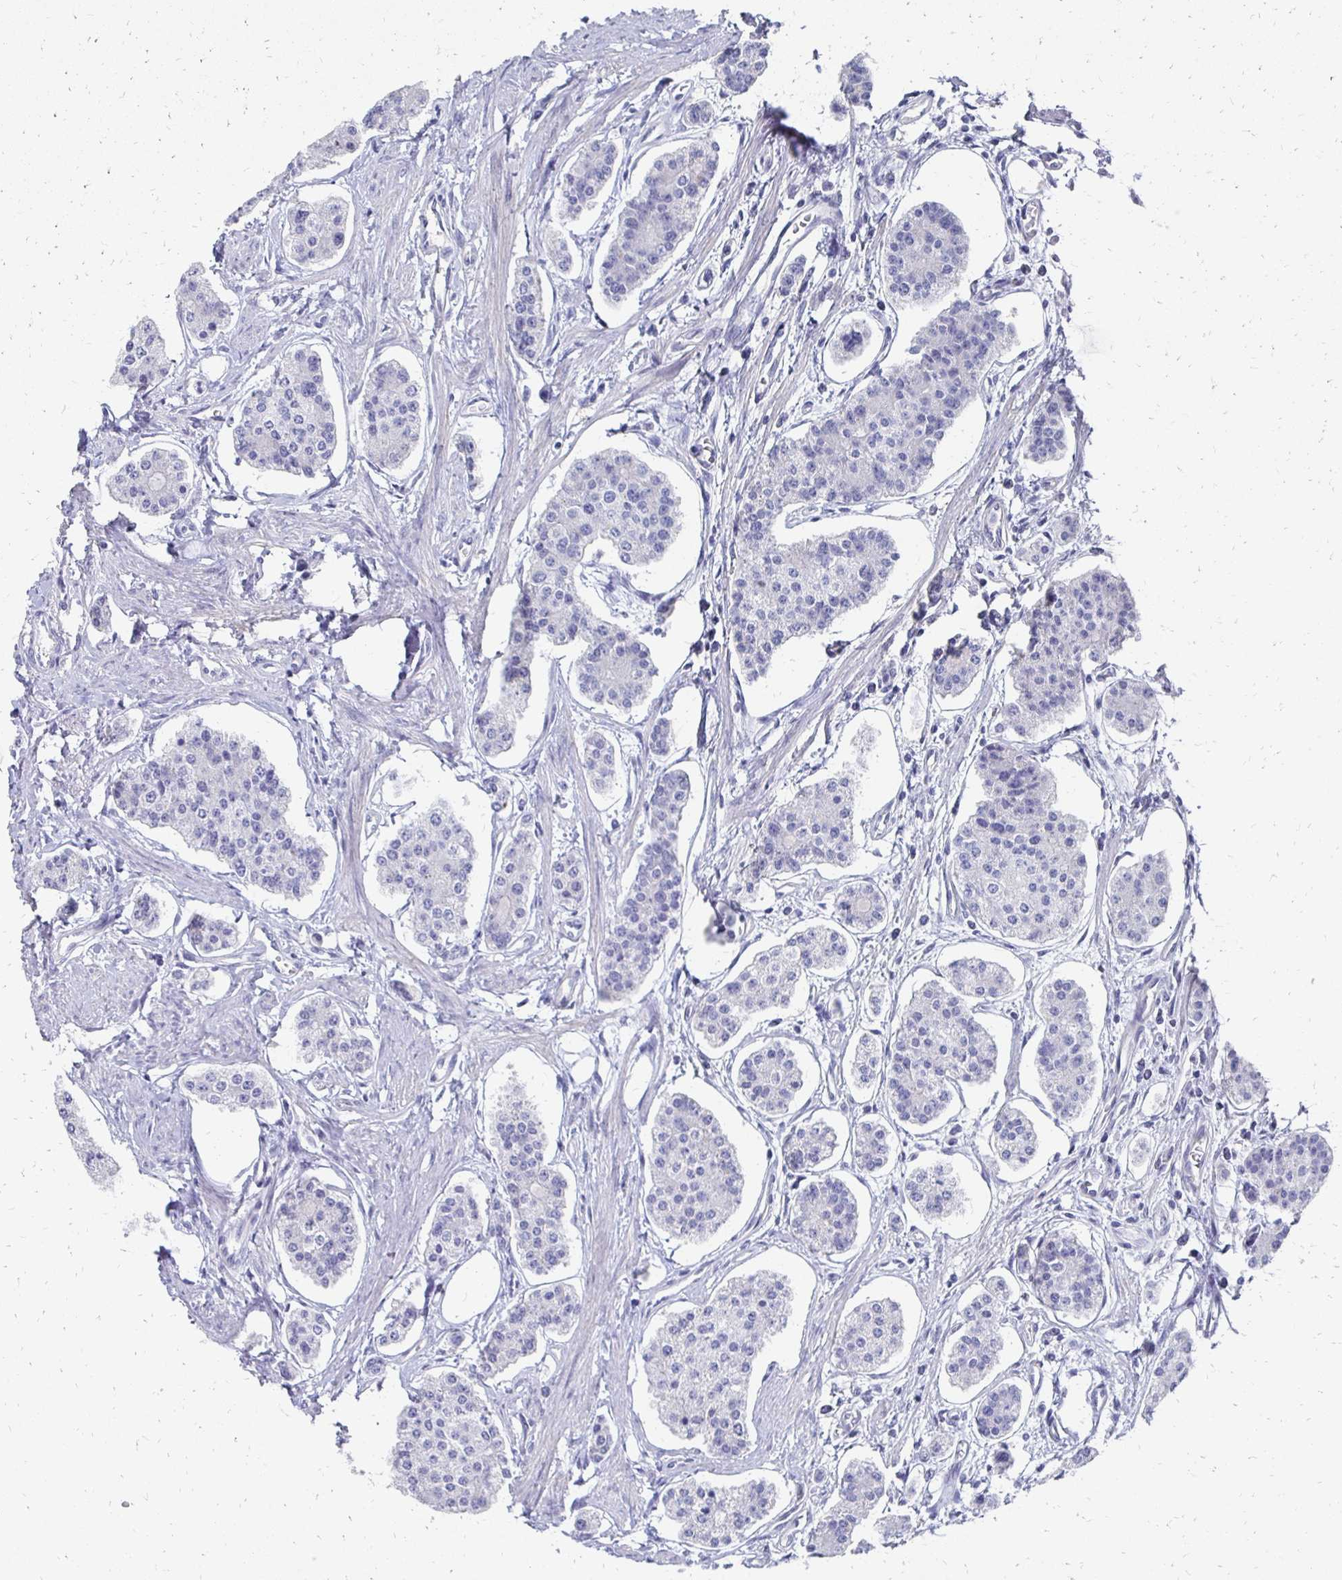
{"staining": {"intensity": "negative", "quantity": "none", "location": "none"}, "tissue": "carcinoid", "cell_type": "Tumor cells", "image_type": "cancer", "snomed": [{"axis": "morphology", "description": "Carcinoid, malignant, NOS"}, {"axis": "topography", "description": "Small intestine"}], "caption": "IHC of human carcinoid (malignant) reveals no expression in tumor cells.", "gene": "SYCP3", "patient": {"sex": "female", "age": 65}}